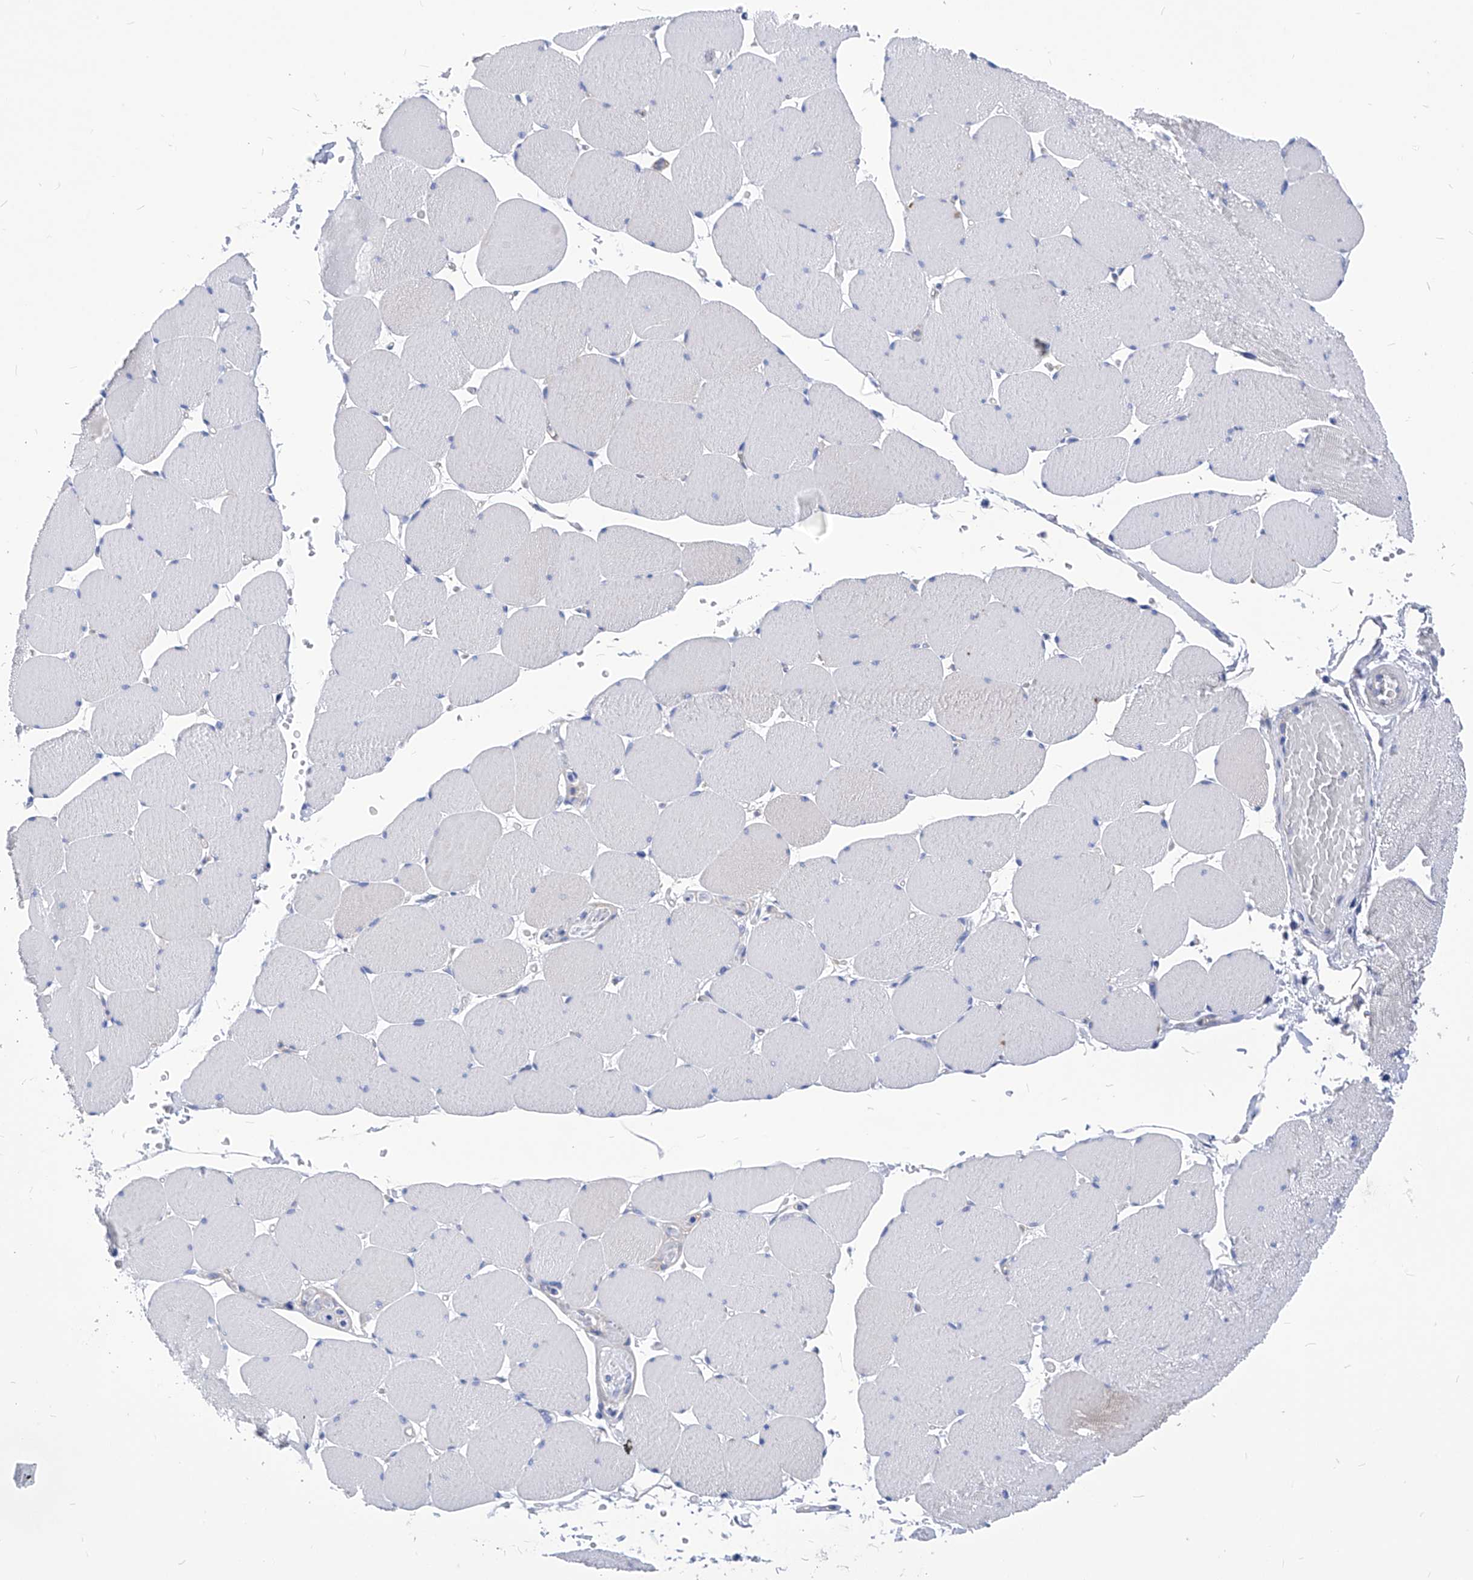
{"staining": {"intensity": "negative", "quantity": "none", "location": "none"}, "tissue": "skeletal muscle", "cell_type": "Myocytes", "image_type": "normal", "snomed": [{"axis": "morphology", "description": "Normal tissue, NOS"}, {"axis": "topography", "description": "Skeletal muscle"}, {"axis": "topography", "description": "Head-Neck"}], "caption": "Immunohistochemical staining of benign human skeletal muscle reveals no significant staining in myocytes. (Brightfield microscopy of DAB (3,3'-diaminobenzidine) IHC at high magnification).", "gene": "XPNPEP1", "patient": {"sex": "male", "age": 66}}